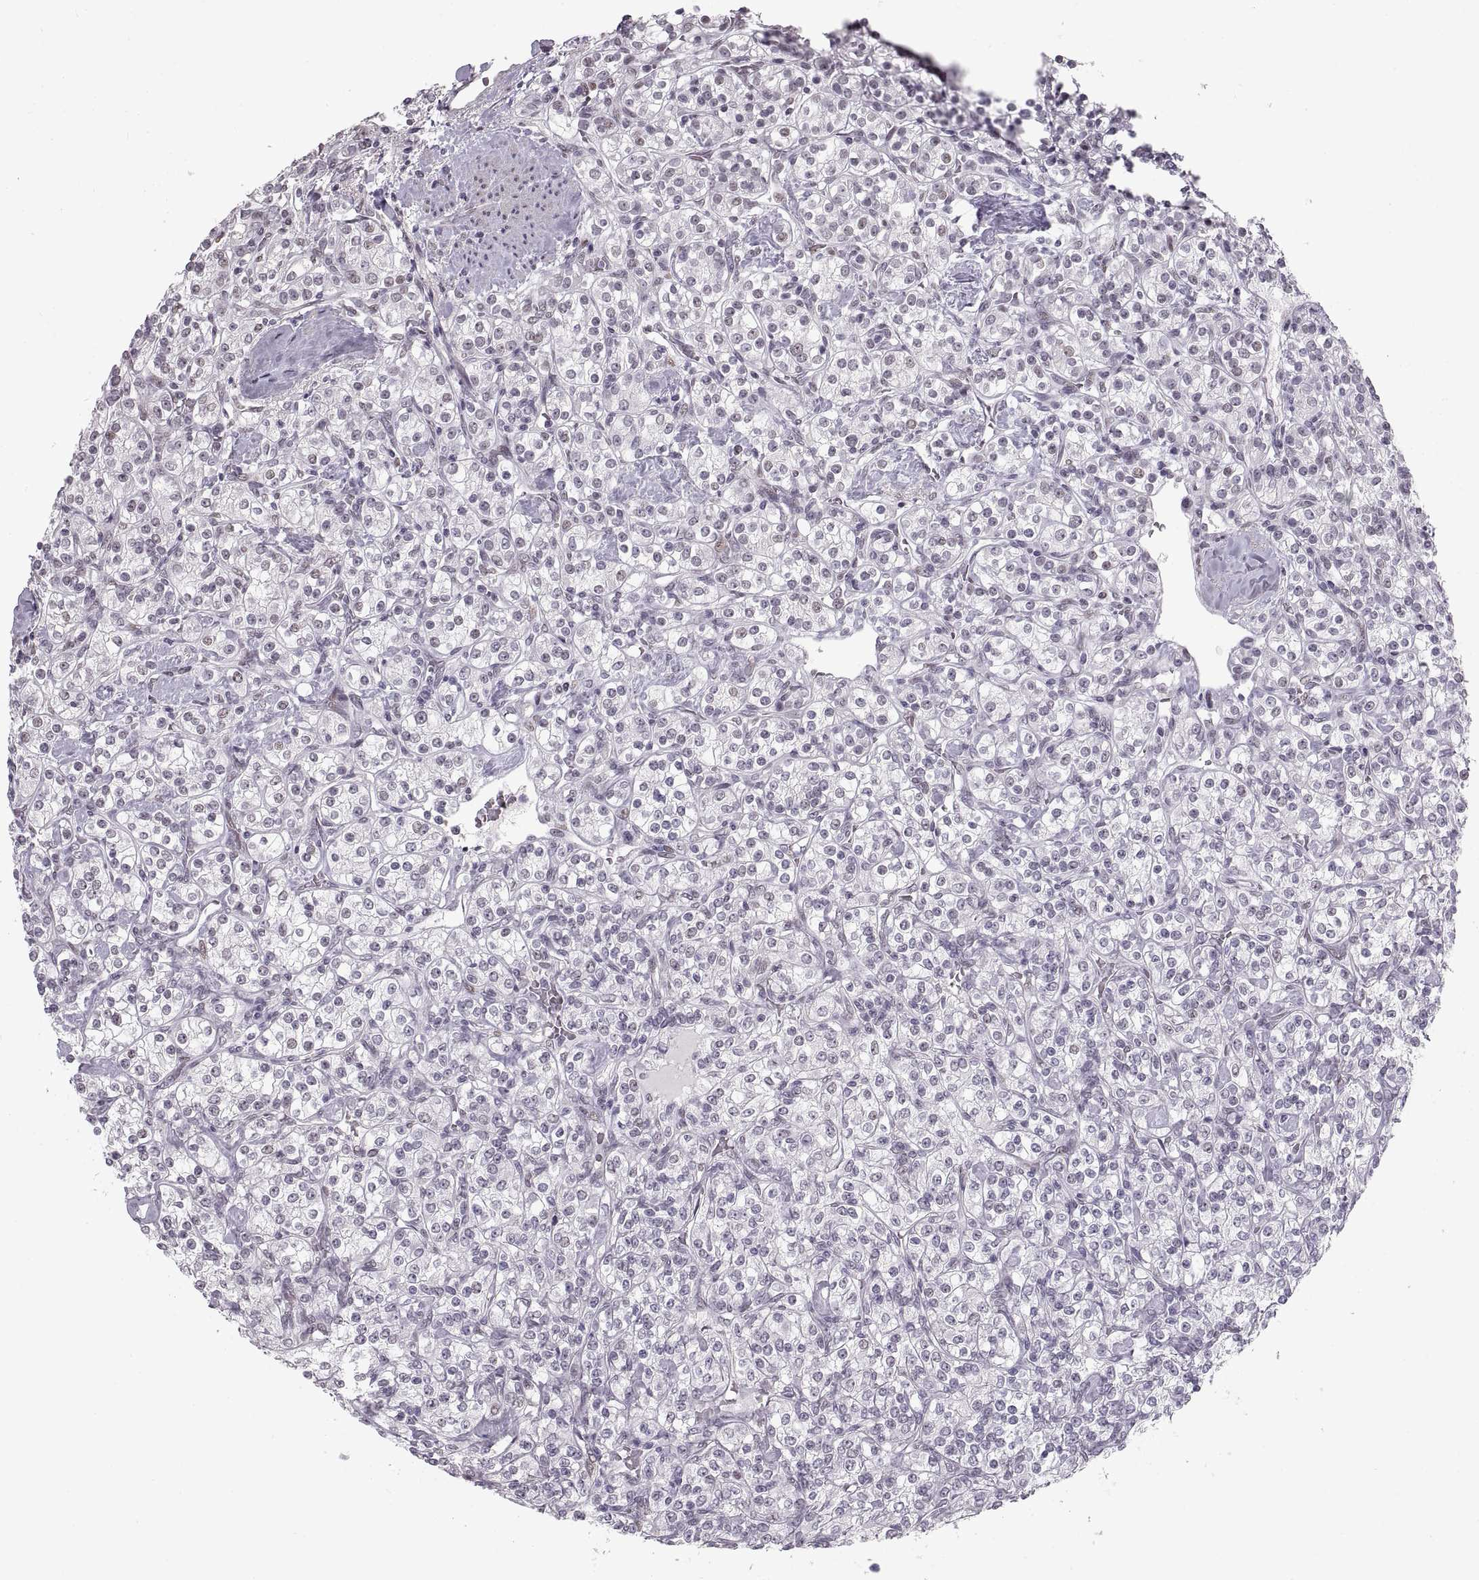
{"staining": {"intensity": "negative", "quantity": "none", "location": "none"}, "tissue": "renal cancer", "cell_type": "Tumor cells", "image_type": "cancer", "snomed": [{"axis": "morphology", "description": "Adenocarcinoma, NOS"}, {"axis": "topography", "description": "Kidney"}], "caption": "Immunohistochemistry (IHC) photomicrograph of human adenocarcinoma (renal) stained for a protein (brown), which exhibits no expression in tumor cells.", "gene": "NANOS3", "patient": {"sex": "male", "age": 77}}